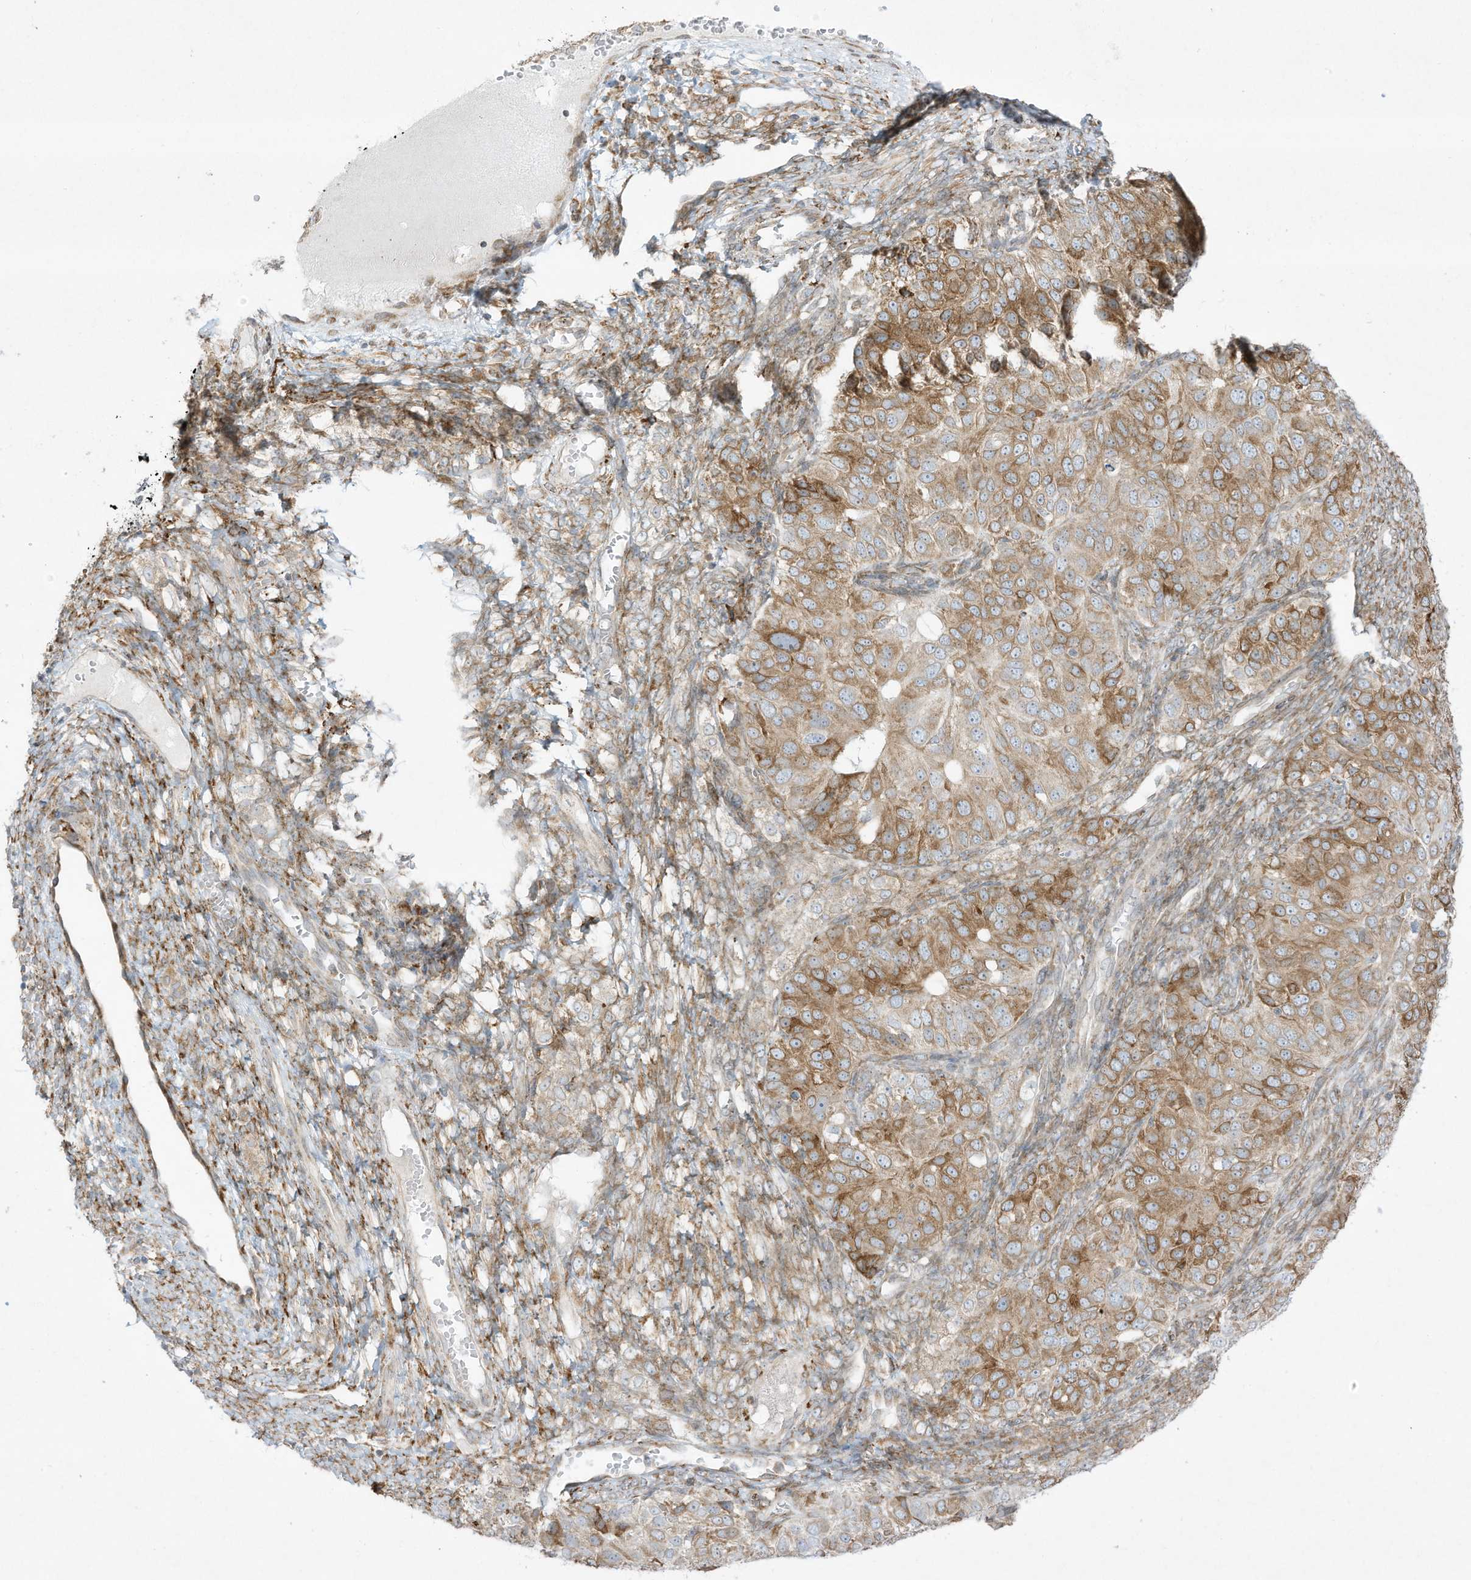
{"staining": {"intensity": "moderate", "quantity": "25%-75%", "location": "cytoplasmic/membranous"}, "tissue": "ovarian cancer", "cell_type": "Tumor cells", "image_type": "cancer", "snomed": [{"axis": "morphology", "description": "Carcinoma, endometroid"}, {"axis": "topography", "description": "Ovary"}], "caption": "Ovarian cancer tissue displays moderate cytoplasmic/membranous expression in approximately 25%-75% of tumor cells", "gene": "PTK6", "patient": {"sex": "female", "age": 51}}